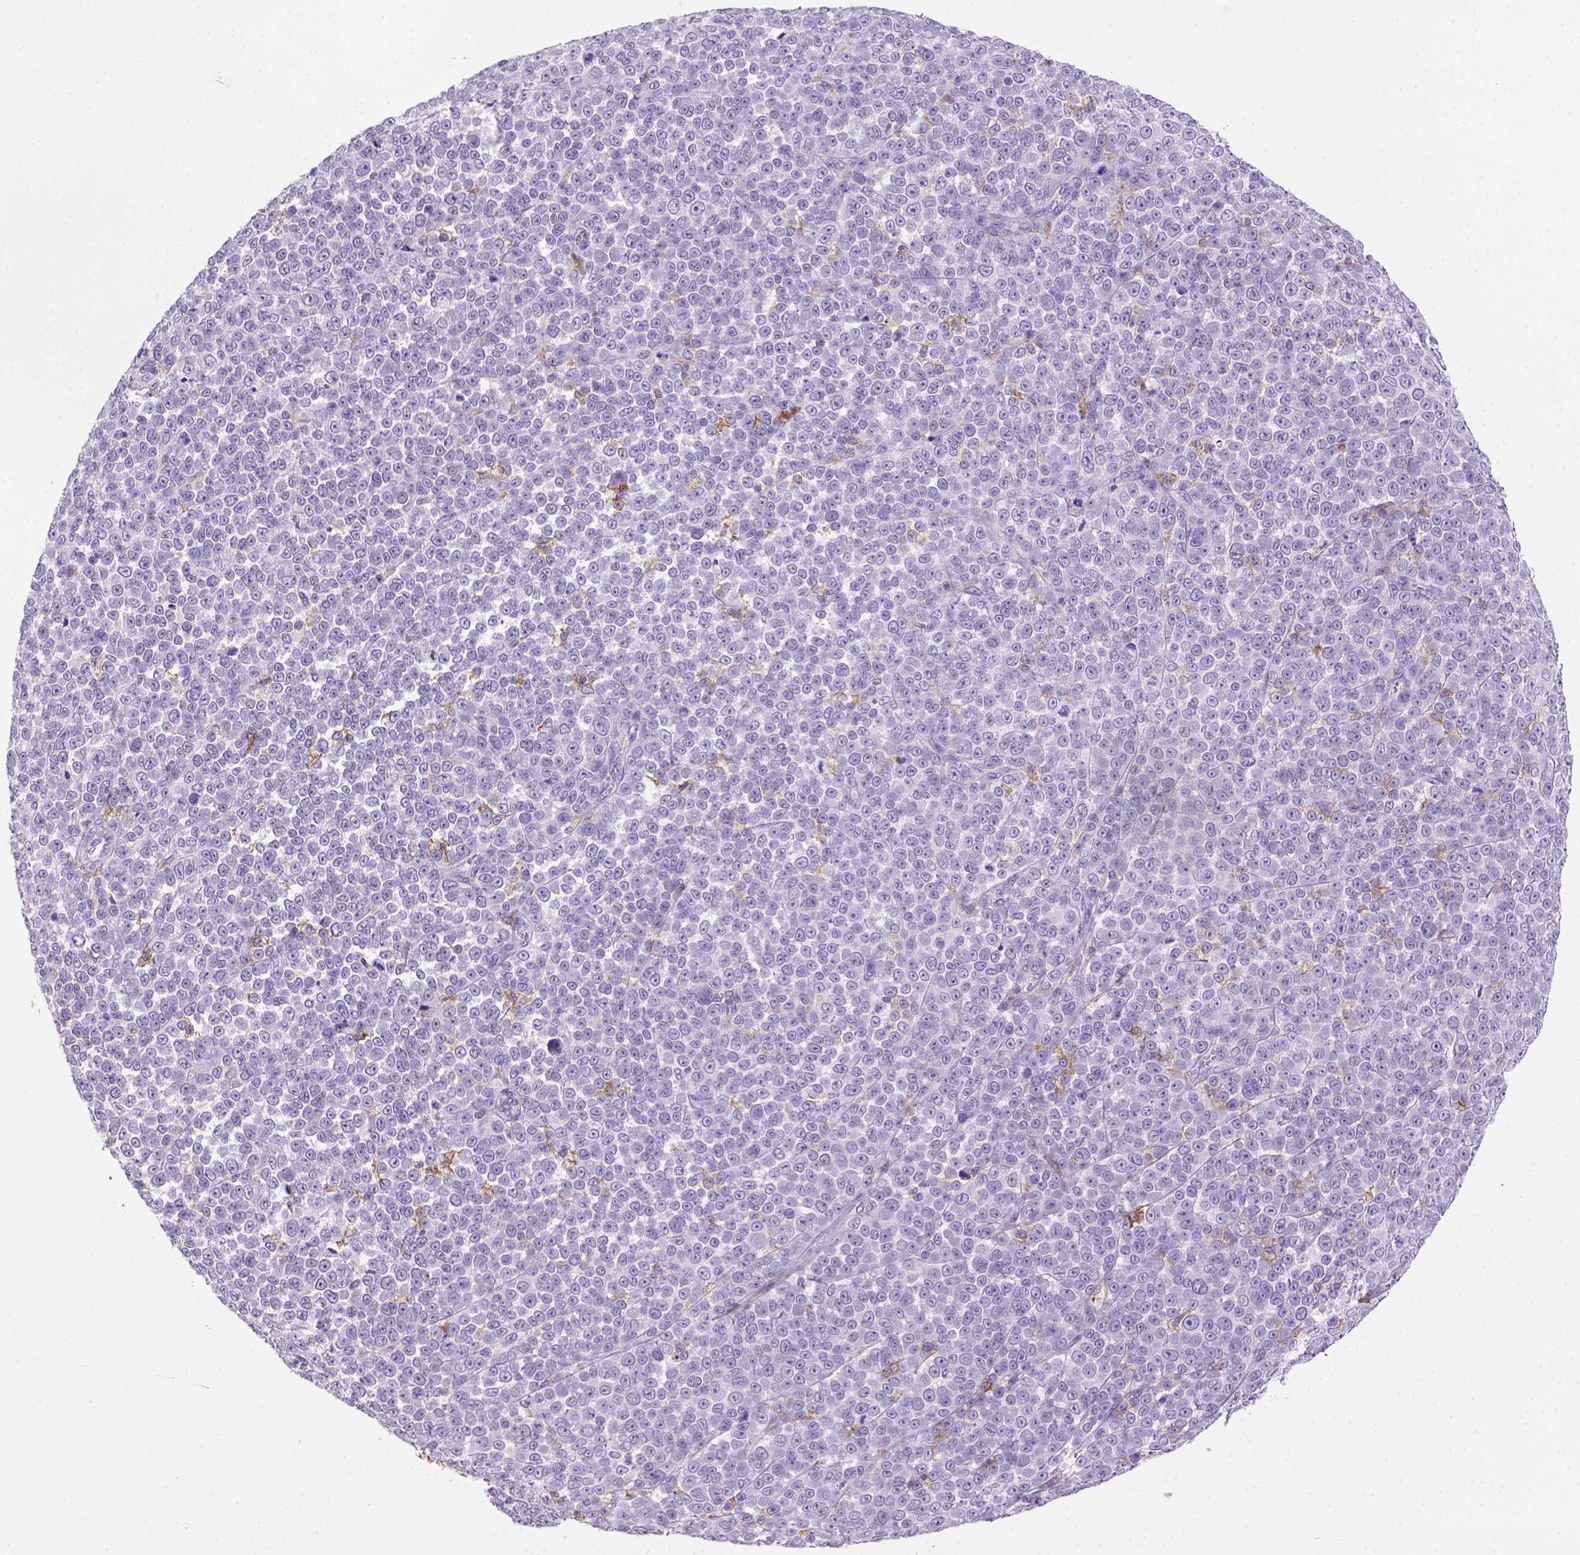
{"staining": {"intensity": "negative", "quantity": "none", "location": "none"}, "tissue": "melanoma", "cell_type": "Tumor cells", "image_type": "cancer", "snomed": [{"axis": "morphology", "description": "Malignant melanoma, NOS"}, {"axis": "topography", "description": "Skin"}], "caption": "A micrograph of malignant melanoma stained for a protein demonstrates no brown staining in tumor cells.", "gene": "CD14", "patient": {"sex": "female", "age": 95}}